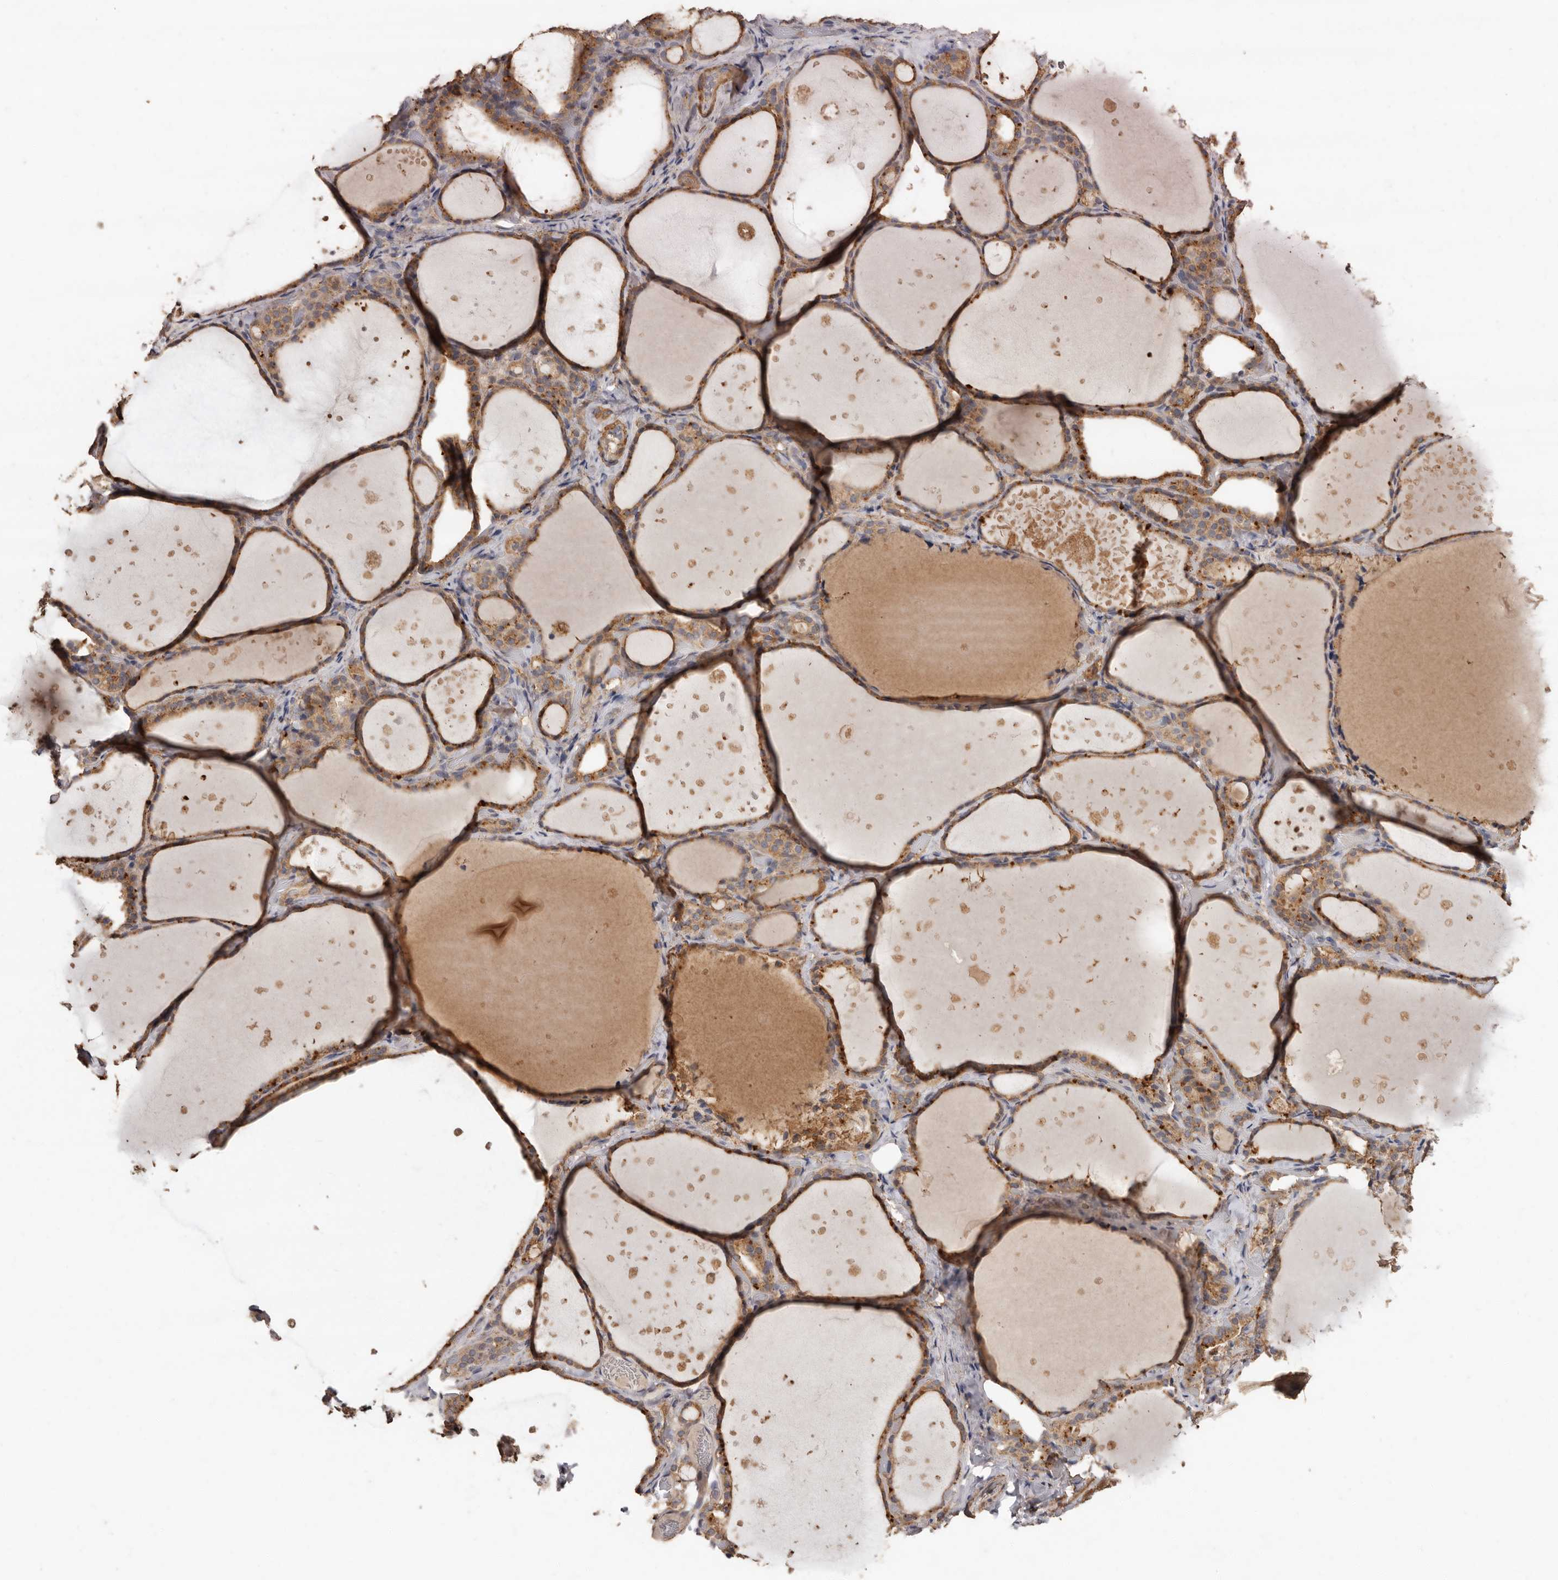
{"staining": {"intensity": "moderate", "quantity": ">75%", "location": "cytoplasmic/membranous"}, "tissue": "thyroid gland", "cell_type": "Glandular cells", "image_type": "normal", "snomed": [{"axis": "morphology", "description": "Normal tissue, NOS"}, {"axis": "topography", "description": "Thyroid gland"}], "caption": "The immunohistochemical stain shows moderate cytoplasmic/membranous positivity in glandular cells of unremarkable thyroid gland. Nuclei are stained in blue.", "gene": "RWDD1", "patient": {"sex": "female", "age": 44}}